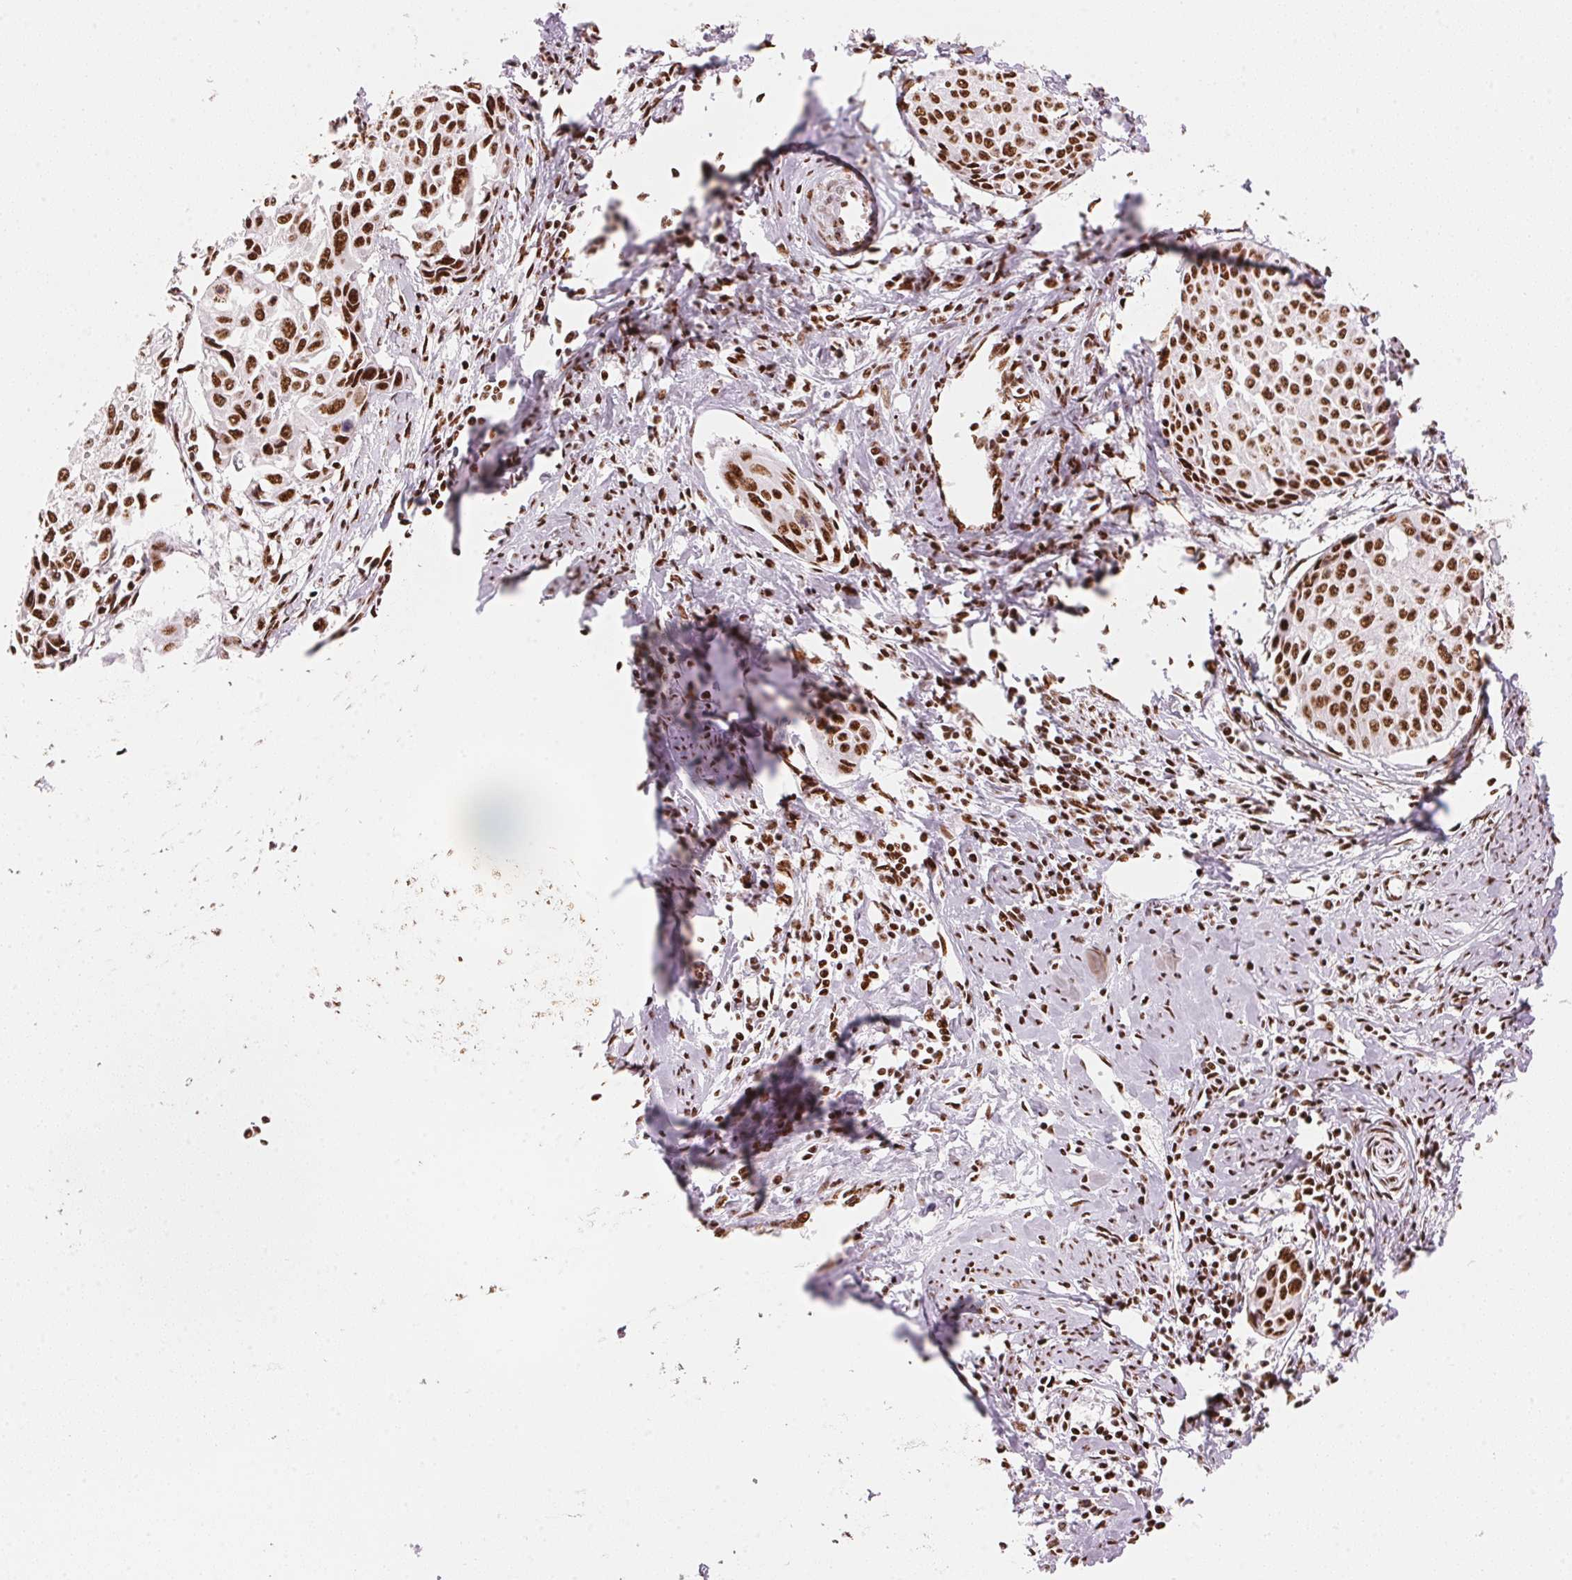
{"staining": {"intensity": "strong", "quantity": ">75%", "location": "nuclear"}, "tissue": "cervical cancer", "cell_type": "Tumor cells", "image_type": "cancer", "snomed": [{"axis": "morphology", "description": "Squamous cell carcinoma, NOS"}, {"axis": "topography", "description": "Cervix"}], "caption": "Immunohistochemical staining of human cervical cancer displays high levels of strong nuclear protein expression in about >75% of tumor cells.", "gene": "NXF1", "patient": {"sex": "female", "age": 50}}